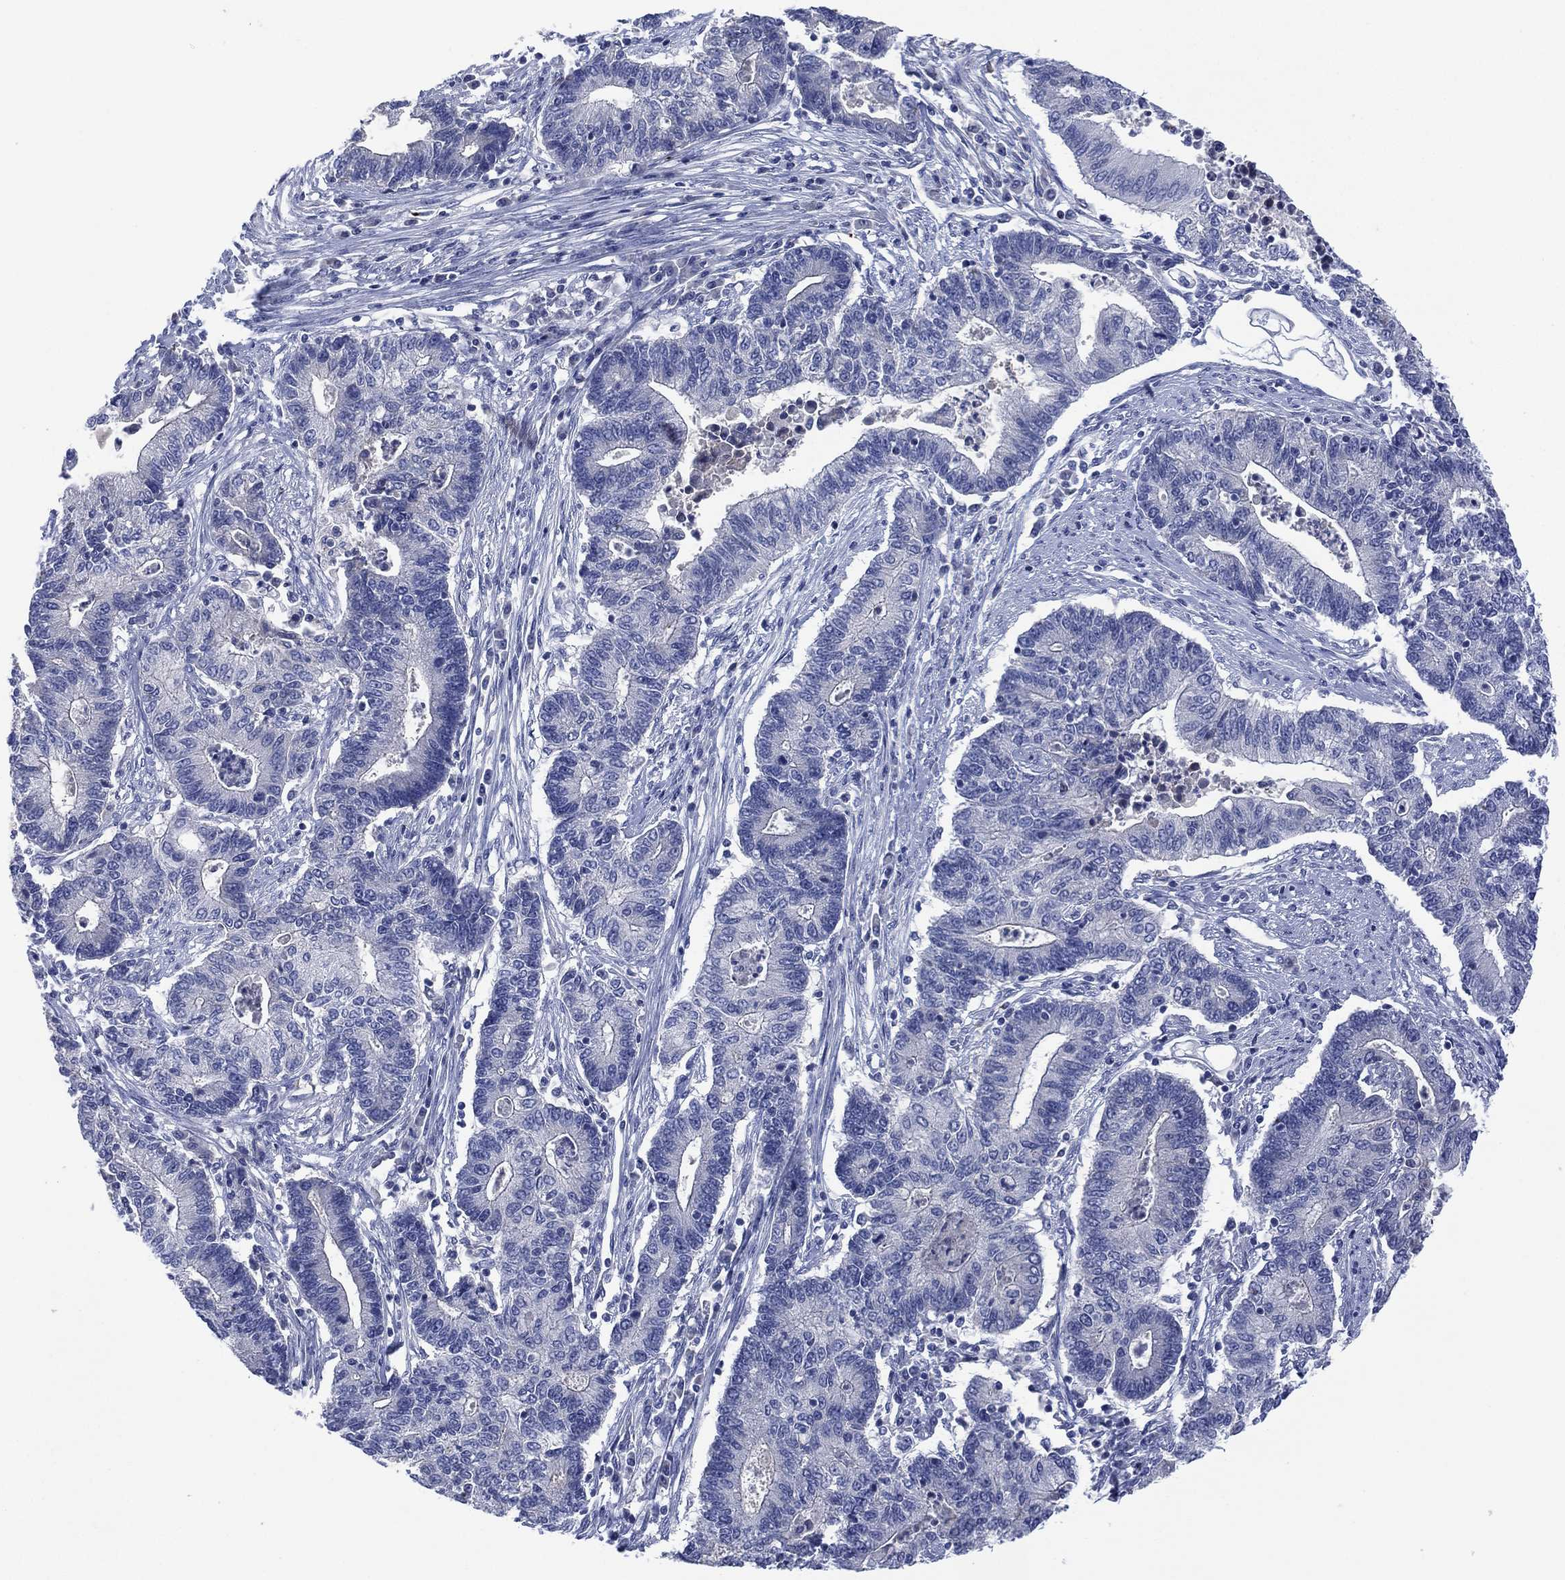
{"staining": {"intensity": "negative", "quantity": "none", "location": "none"}, "tissue": "endometrial cancer", "cell_type": "Tumor cells", "image_type": "cancer", "snomed": [{"axis": "morphology", "description": "Adenocarcinoma, NOS"}, {"axis": "topography", "description": "Uterus"}, {"axis": "topography", "description": "Endometrium"}], "caption": "DAB immunohistochemical staining of endometrial cancer (adenocarcinoma) demonstrates no significant expression in tumor cells.", "gene": "CHRNA3", "patient": {"sex": "female", "age": 54}}